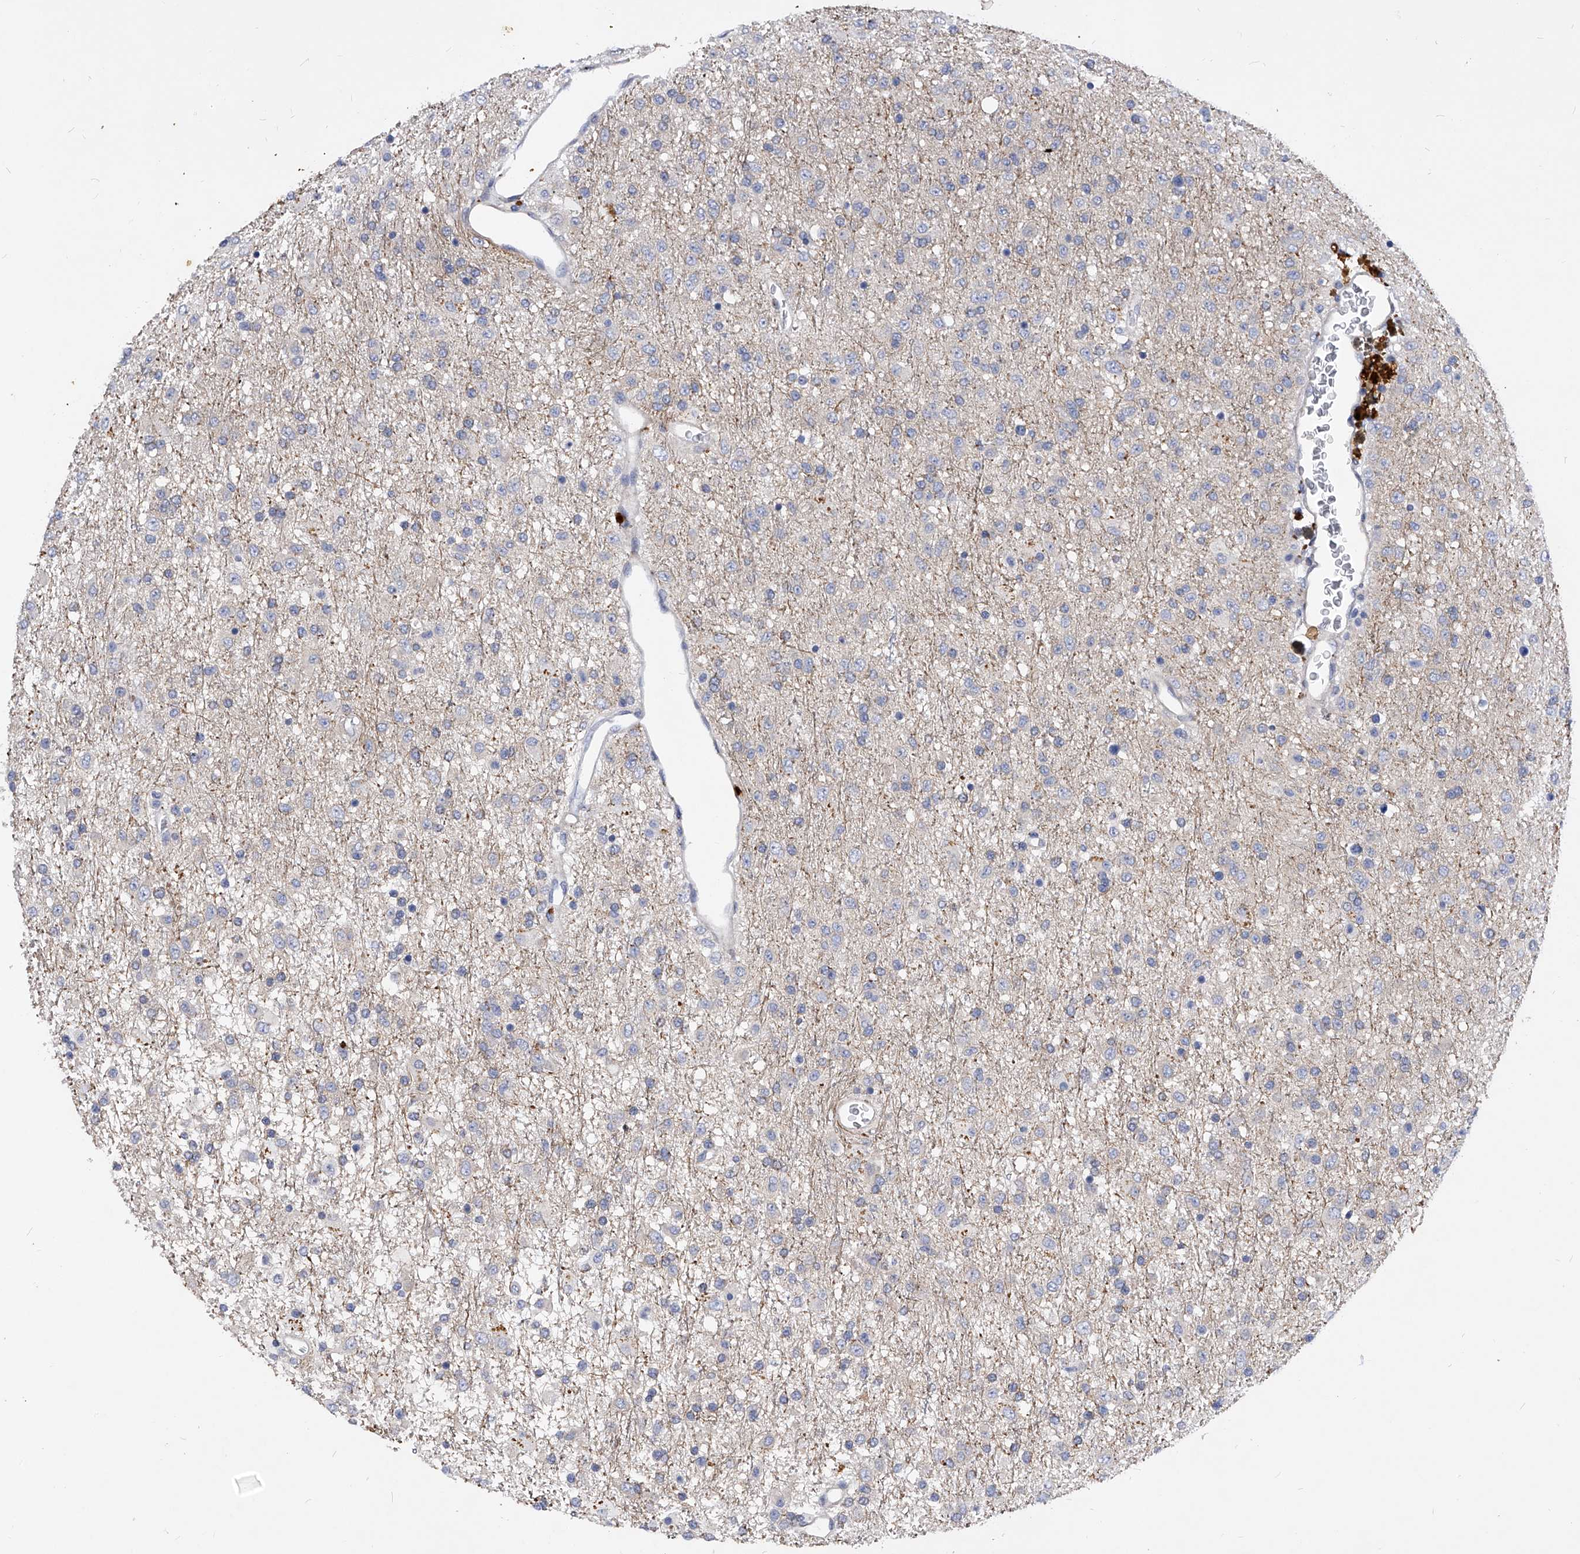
{"staining": {"intensity": "negative", "quantity": "none", "location": "none"}, "tissue": "glioma", "cell_type": "Tumor cells", "image_type": "cancer", "snomed": [{"axis": "morphology", "description": "Glioma, malignant, Low grade"}, {"axis": "topography", "description": "Brain"}], "caption": "Glioma stained for a protein using immunohistochemistry exhibits no expression tumor cells.", "gene": "PPP5C", "patient": {"sex": "male", "age": 65}}